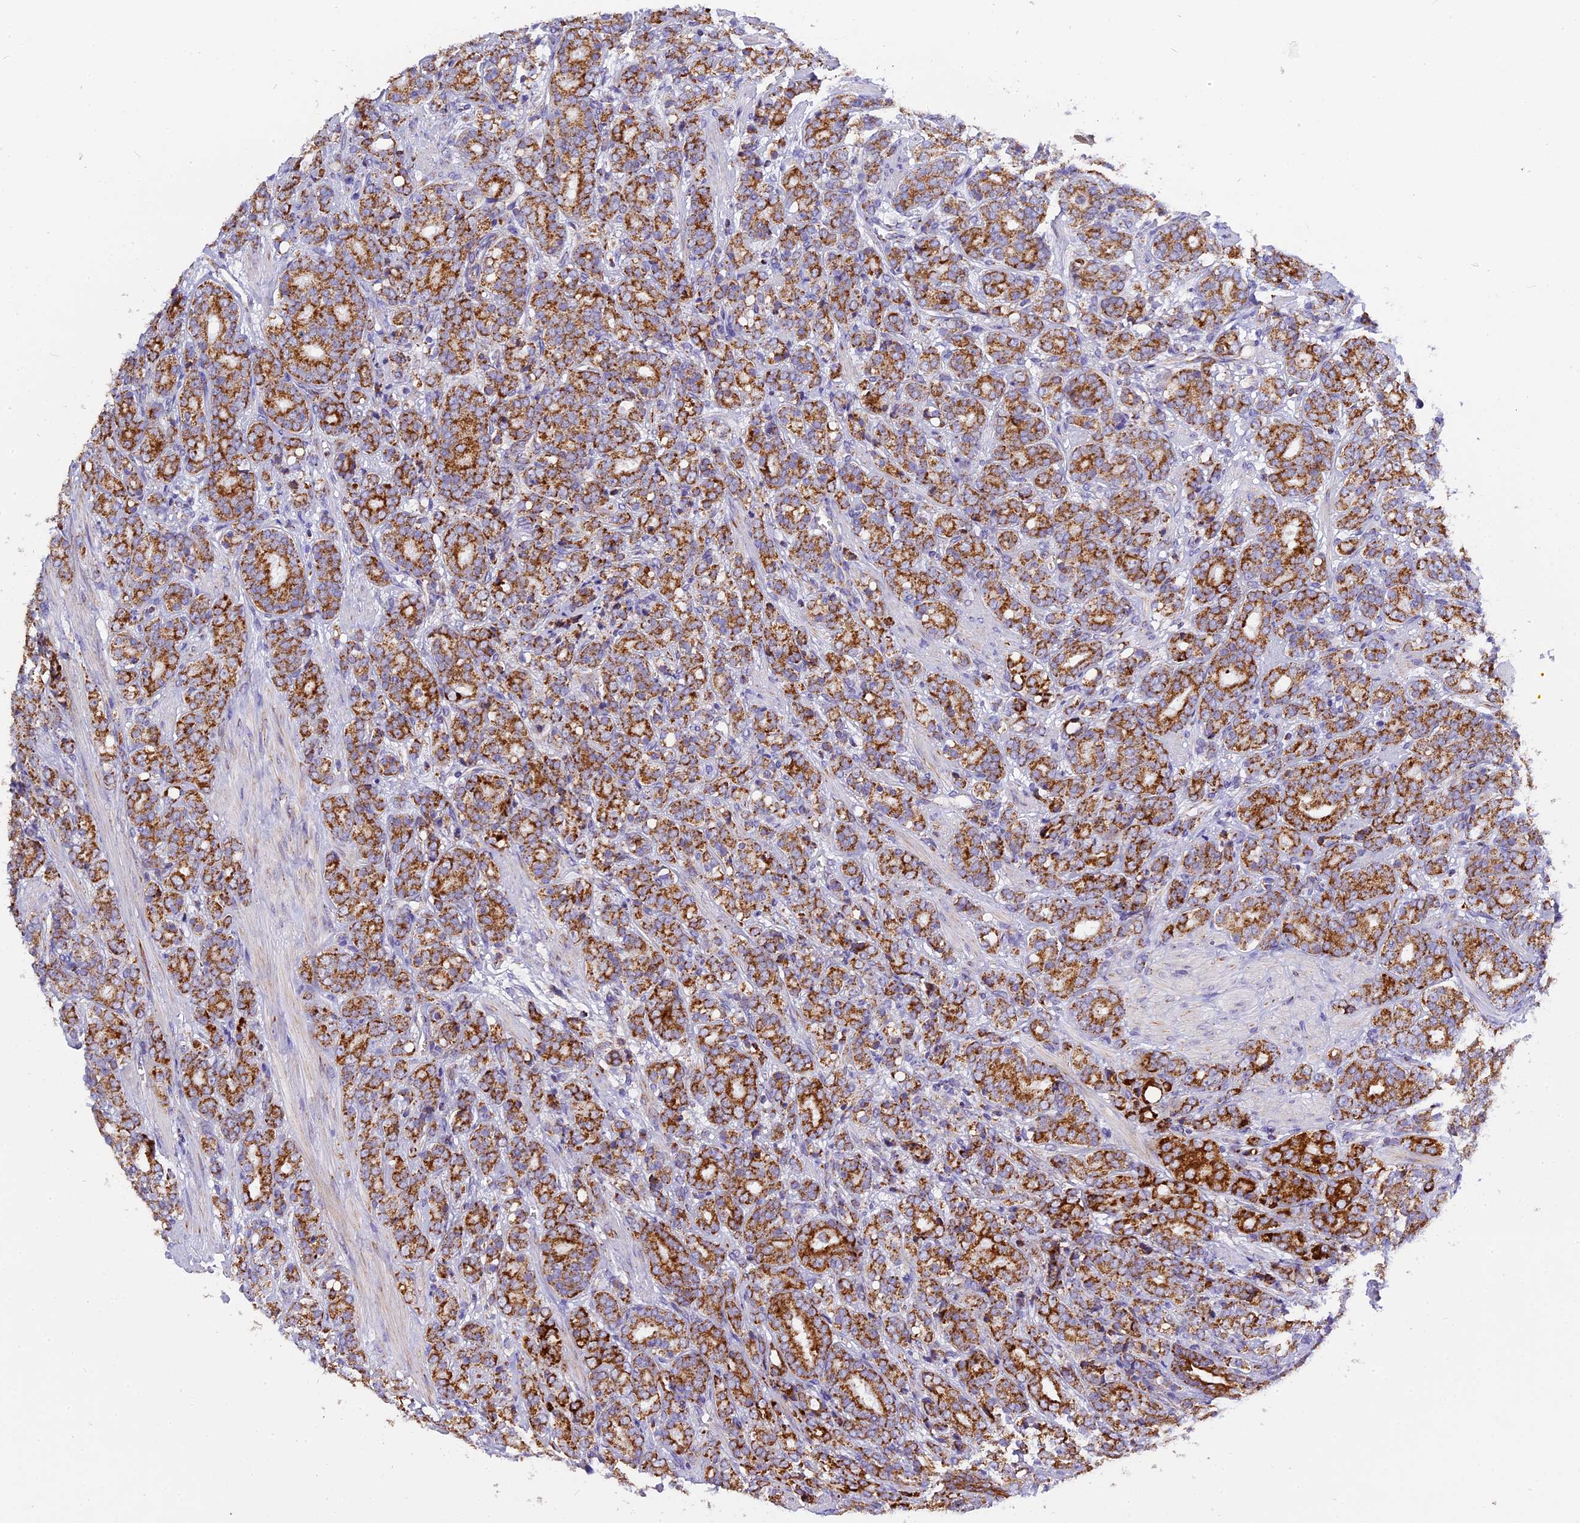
{"staining": {"intensity": "strong", "quantity": ">75%", "location": "cytoplasmic/membranous"}, "tissue": "prostate cancer", "cell_type": "Tumor cells", "image_type": "cancer", "snomed": [{"axis": "morphology", "description": "Adenocarcinoma, High grade"}, {"axis": "topography", "description": "Prostate"}], "caption": "IHC (DAB (3,3'-diaminobenzidine)) staining of human prostate cancer (high-grade adenocarcinoma) displays strong cytoplasmic/membranous protein expression in about >75% of tumor cells.", "gene": "MRPS34", "patient": {"sex": "male", "age": 62}}